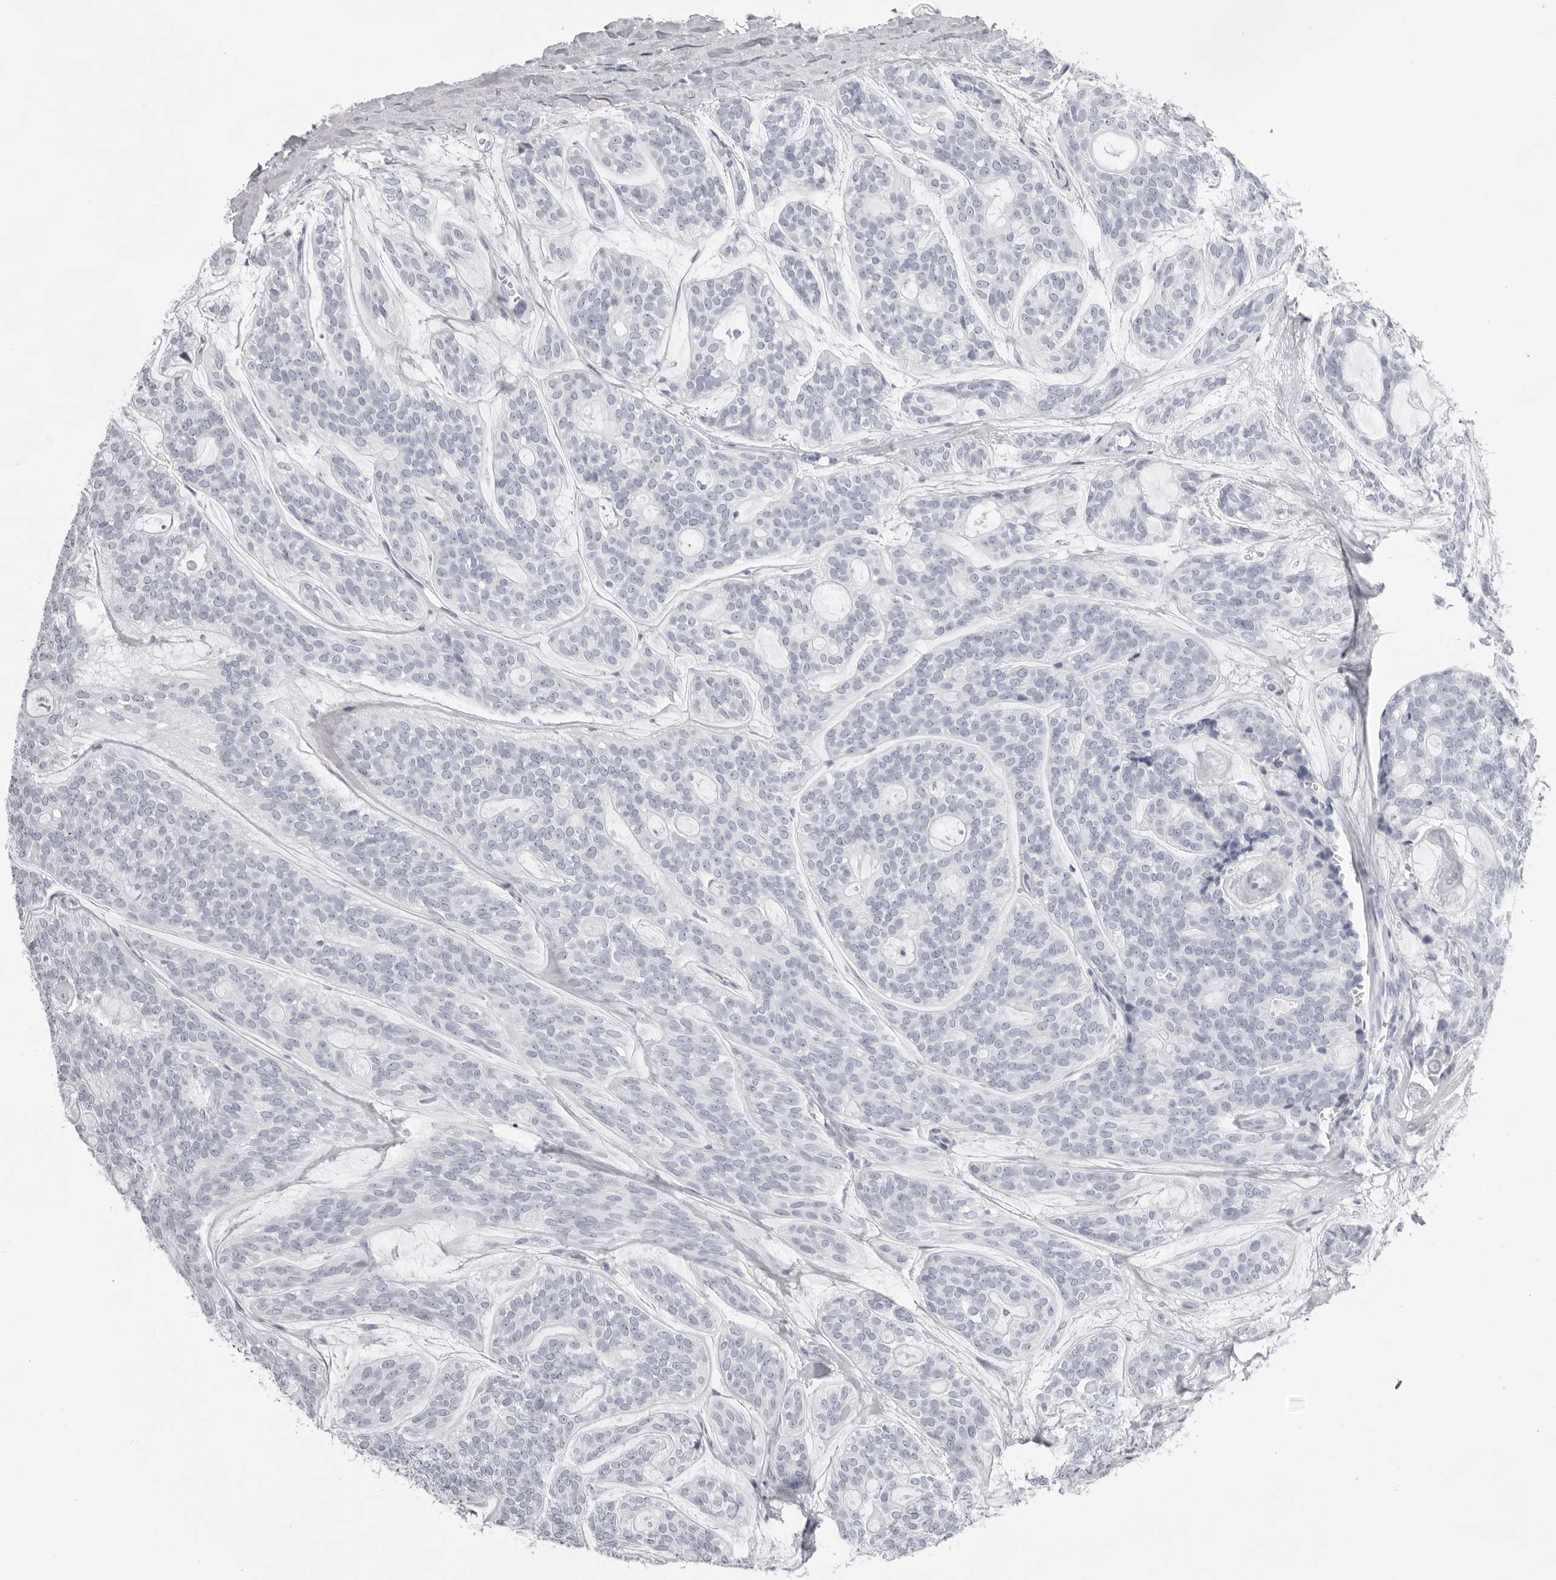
{"staining": {"intensity": "negative", "quantity": "none", "location": "none"}, "tissue": "head and neck cancer", "cell_type": "Tumor cells", "image_type": "cancer", "snomed": [{"axis": "morphology", "description": "Adenocarcinoma, NOS"}, {"axis": "topography", "description": "Head-Neck"}], "caption": "Head and neck cancer (adenocarcinoma) was stained to show a protein in brown. There is no significant staining in tumor cells.", "gene": "TMOD4", "patient": {"sex": "male", "age": 66}}